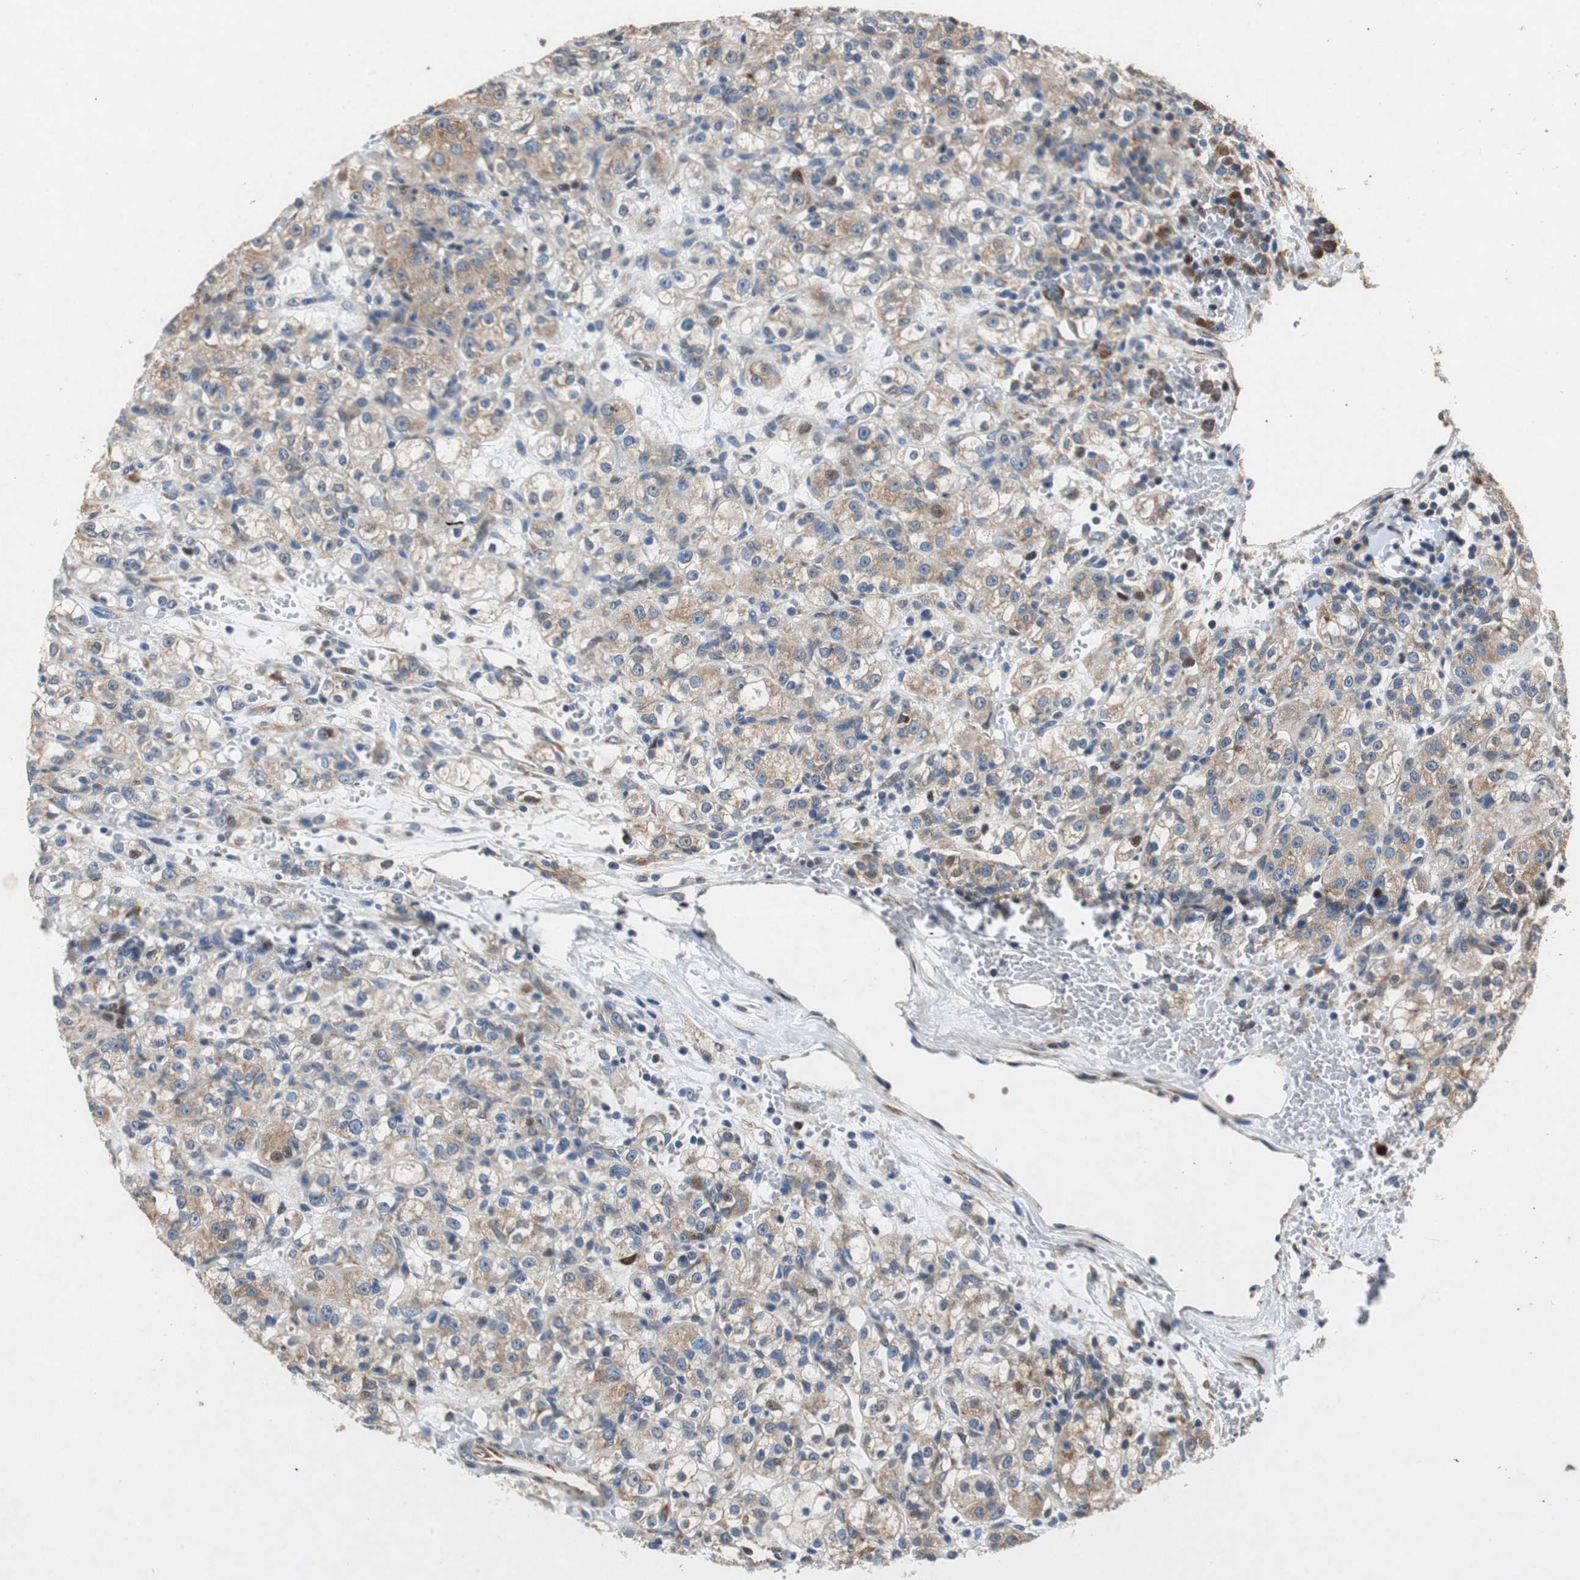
{"staining": {"intensity": "weak", "quantity": ">75%", "location": "cytoplasmic/membranous"}, "tissue": "renal cancer", "cell_type": "Tumor cells", "image_type": "cancer", "snomed": [{"axis": "morphology", "description": "Normal tissue, NOS"}, {"axis": "morphology", "description": "Adenocarcinoma, NOS"}, {"axis": "topography", "description": "Kidney"}], "caption": "The immunohistochemical stain highlights weak cytoplasmic/membranous staining in tumor cells of renal cancer (adenocarcinoma) tissue.", "gene": "RPL35", "patient": {"sex": "male", "age": 61}}